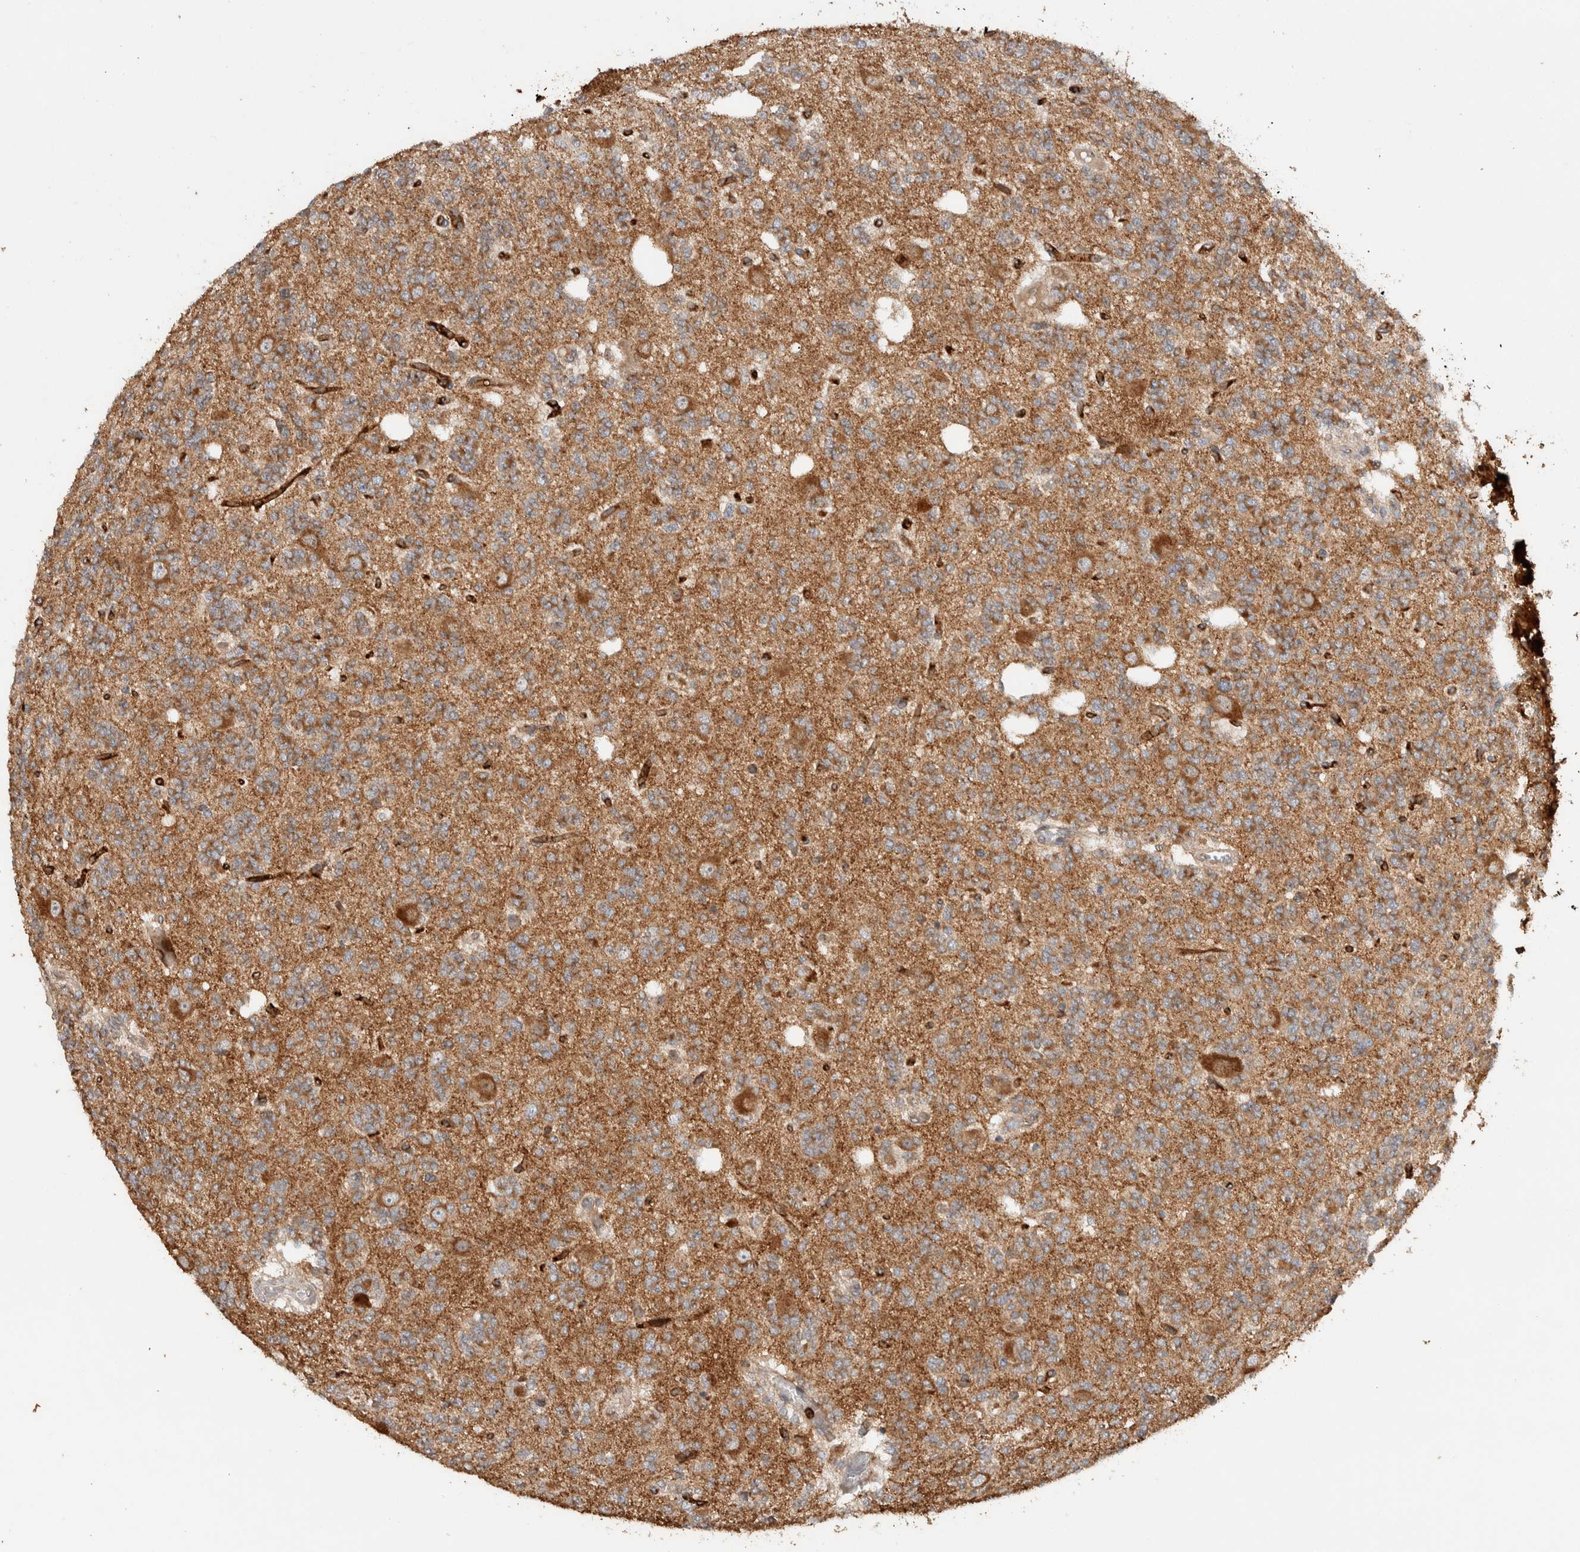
{"staining": {"intensity": "moderate", "quantity": ">75%", "location": "cytoplasmic/membranous"}, "tissue": "glioma", "cell_type": "Tumor cells", "image_type": "cancer", "snomed": [{"axis": "morphology", "description": "Glioma, malignant, Low grade"}, {"axis": "topography", "description": "Brain"}], "caption": "Tumor cells demonstrate medium levels of moderate cytoplasmic/membranous positivity in approximately >75% of cells in human glioma. The protein is shown in brown color, while the nuclei are stained blue.", "gene": "VPS53", "patient": {"sex": "male", "age": 38}}